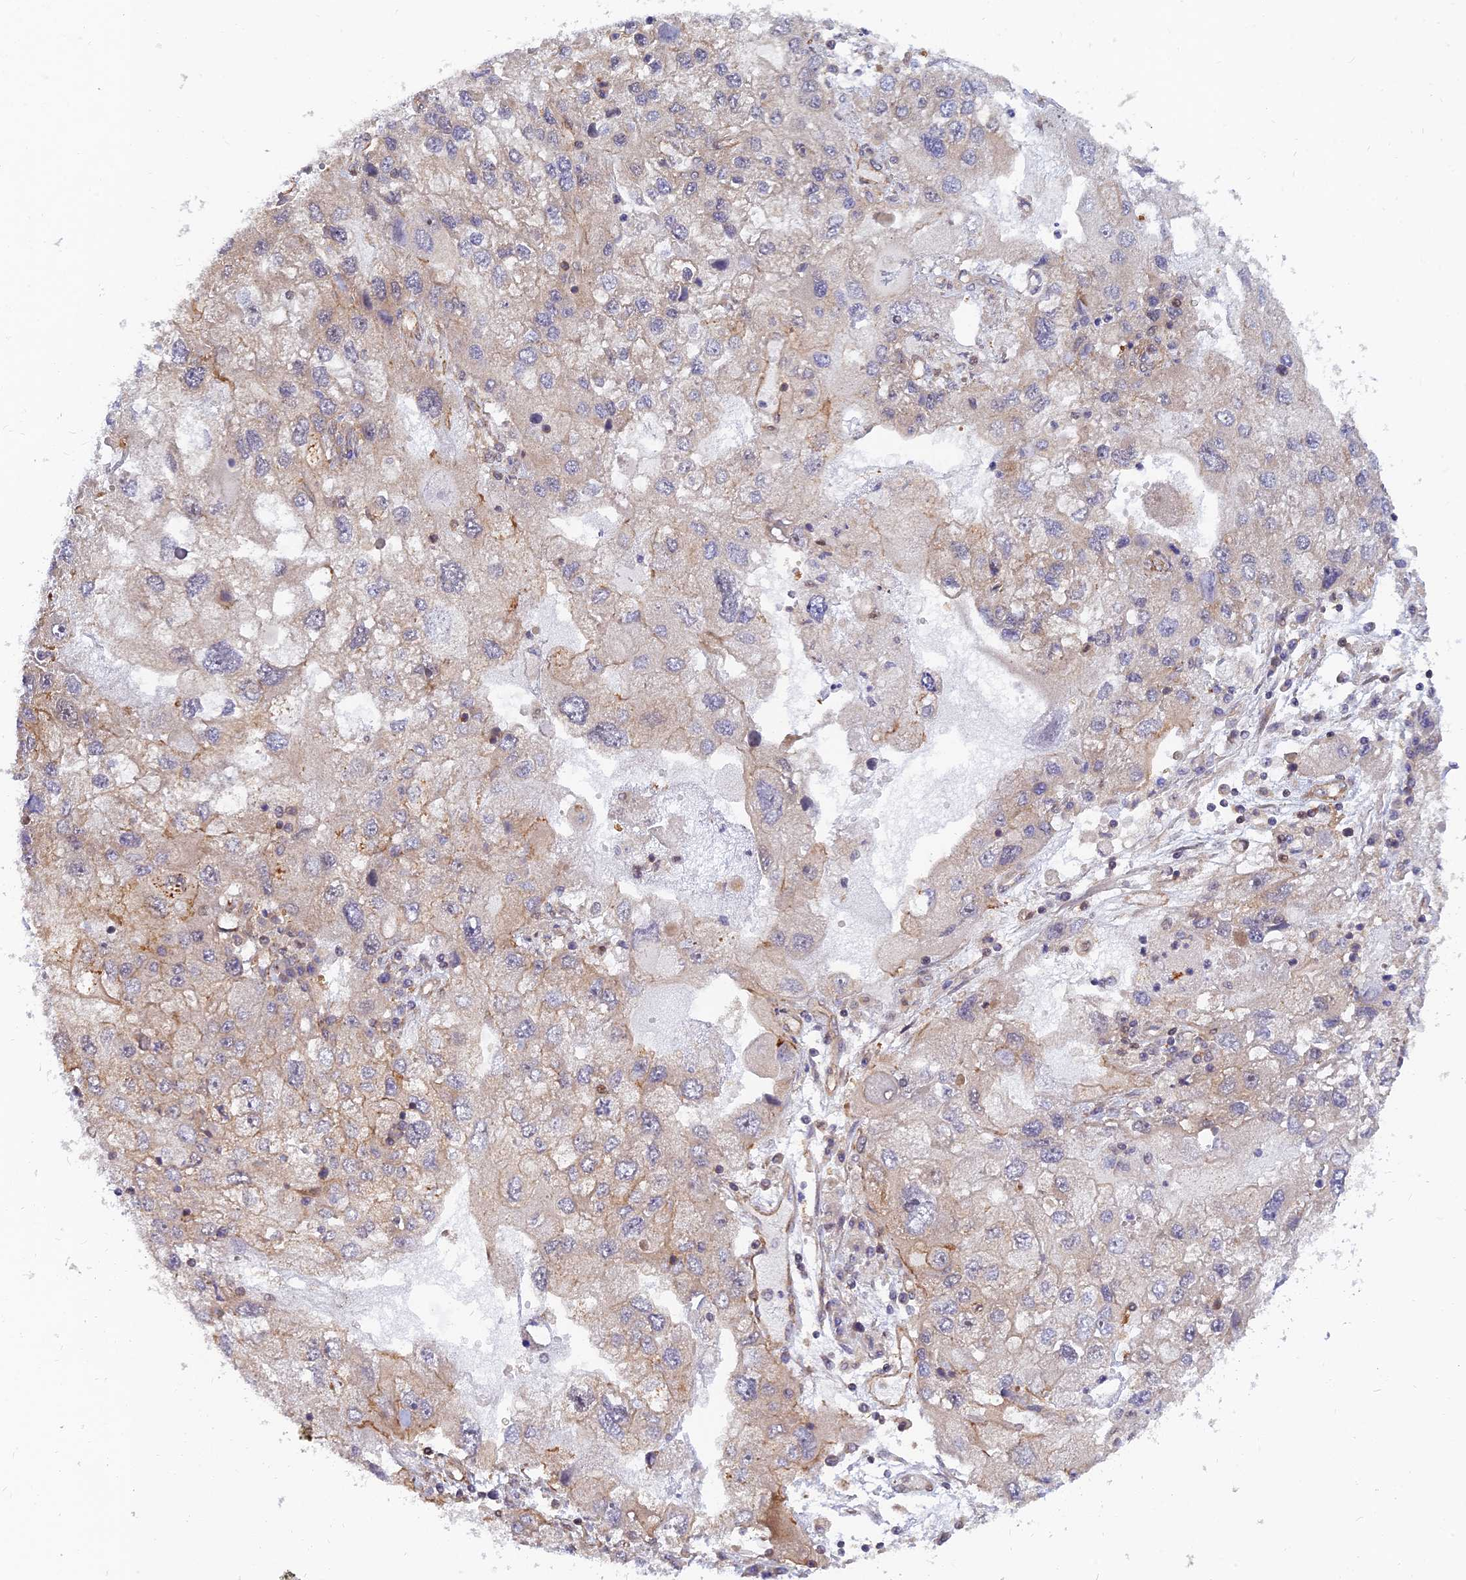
{"staining": {"intensity": "moderate", "quantity": "25%-75%", "location": "cytoplasmic/membranous"}, "tissue": "endometrial cancer", "cell_type": "Tumor cells", "image_type": "cancer", "snomed": [{"axis": "morphology", "description": "Adenocarcinoma, NOS"}, {"axis": "topography", "description": "Endometrium"}], "caption": "A brown stain highlights moderate cytoplasmic/membranous expression of a protein in endometrial cancer tumor cells. Using DAB (brown) and hematoxylin (blue) stains, captured at high magnification using brightfield microscopy.", "gene": "WDR41", "patient": {"sex": "female", "age": 49}}